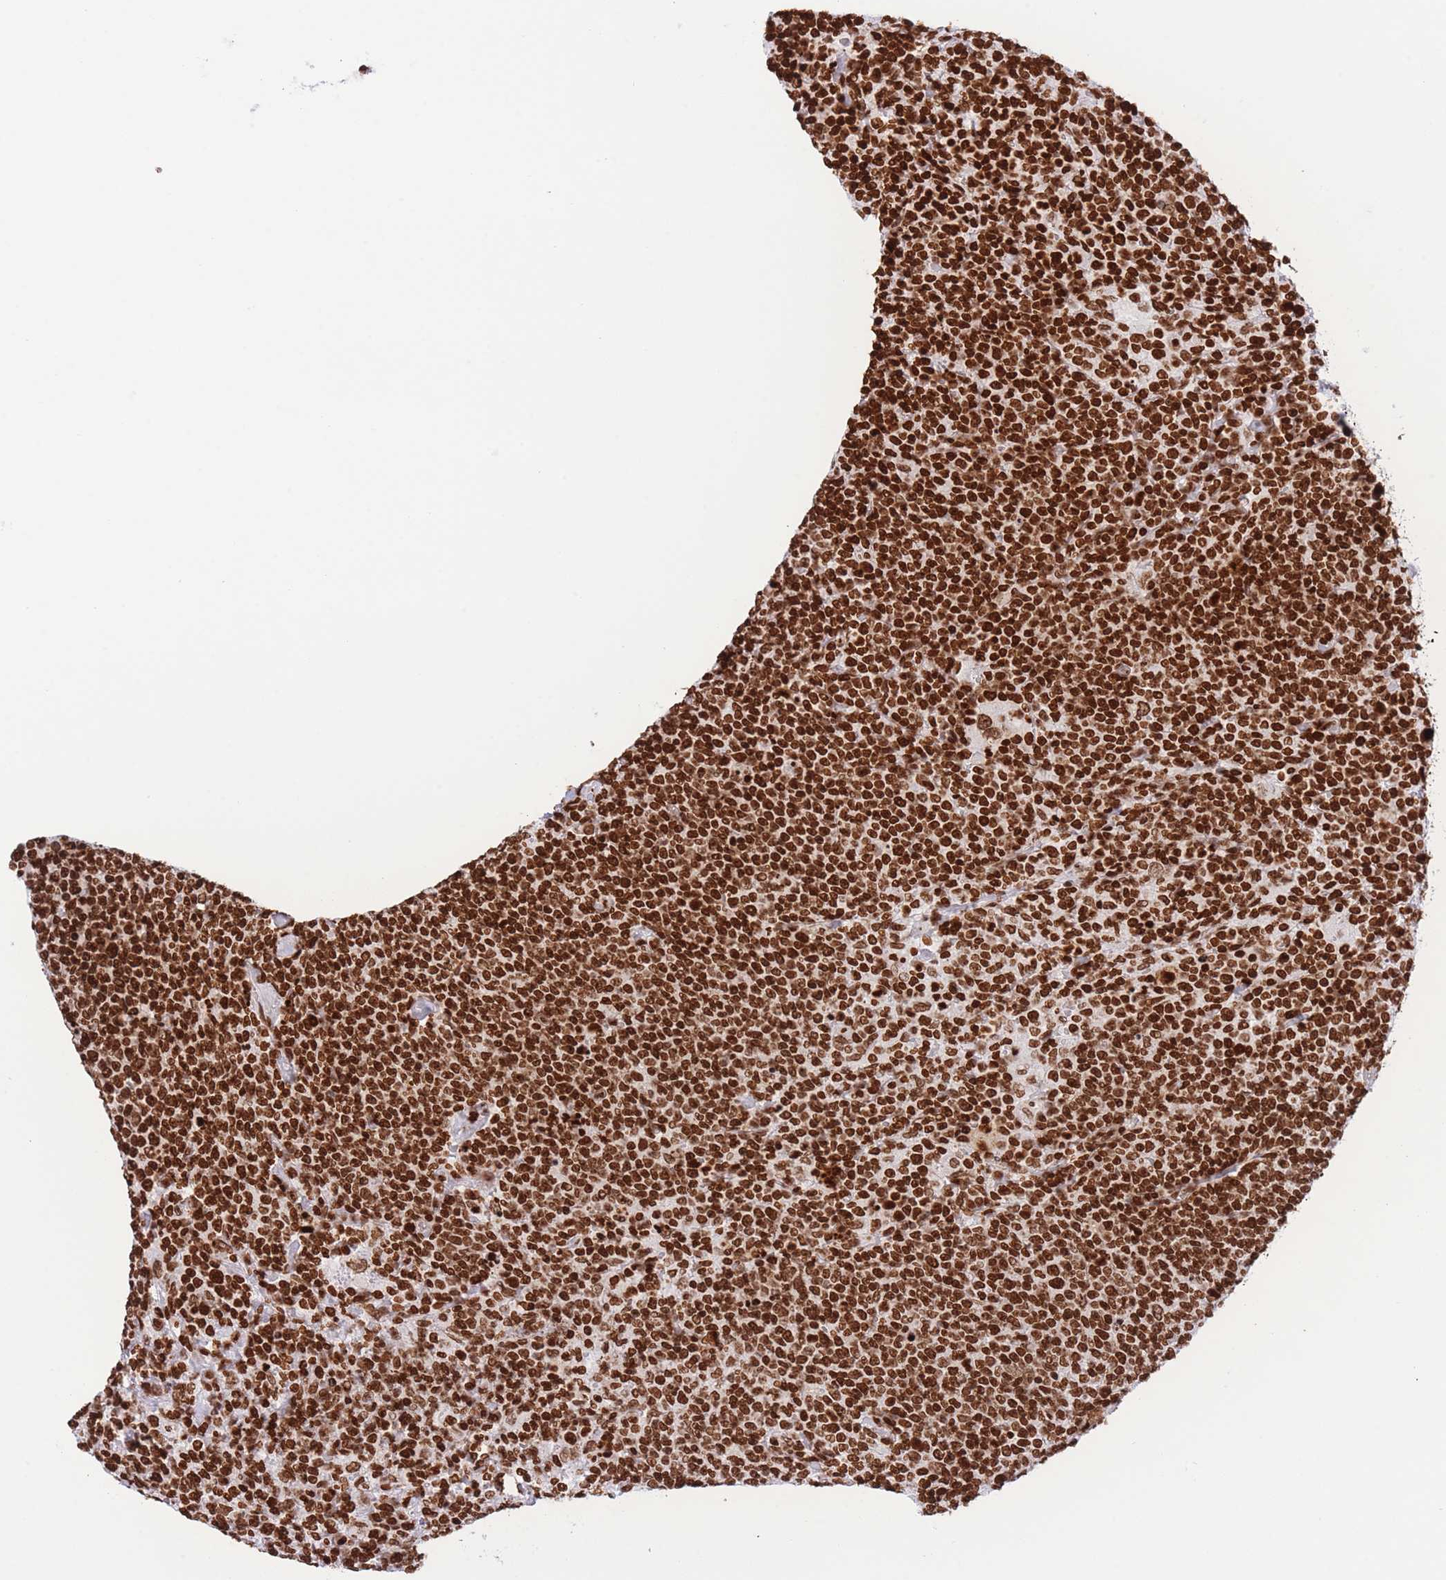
{"staining": {"intensity": "strong", "quantity": ">75%", "location": "nuclear"}, "tissue": "lymphoma", "cell_type": "Tumor cells", "image_type": "cancer", "snomed": [{"axis": "morphology", "description": "Malignant lymphoma, non-Hodgkin's type, High grade"}, {"axis": "topography", "description": "Lymph node"}], "caption": "This micrograph demonstrates malignant lymphoma, non-Hodgkin's type (high-grade) stained with immunohistochemistry to label a protein in brown. The nuclear of tumor cells show strong positivity for the protein. Nuclei are counter-stained blue.", "gene": "H2BC11", "patient": {"sex": "male", "age": 61}}